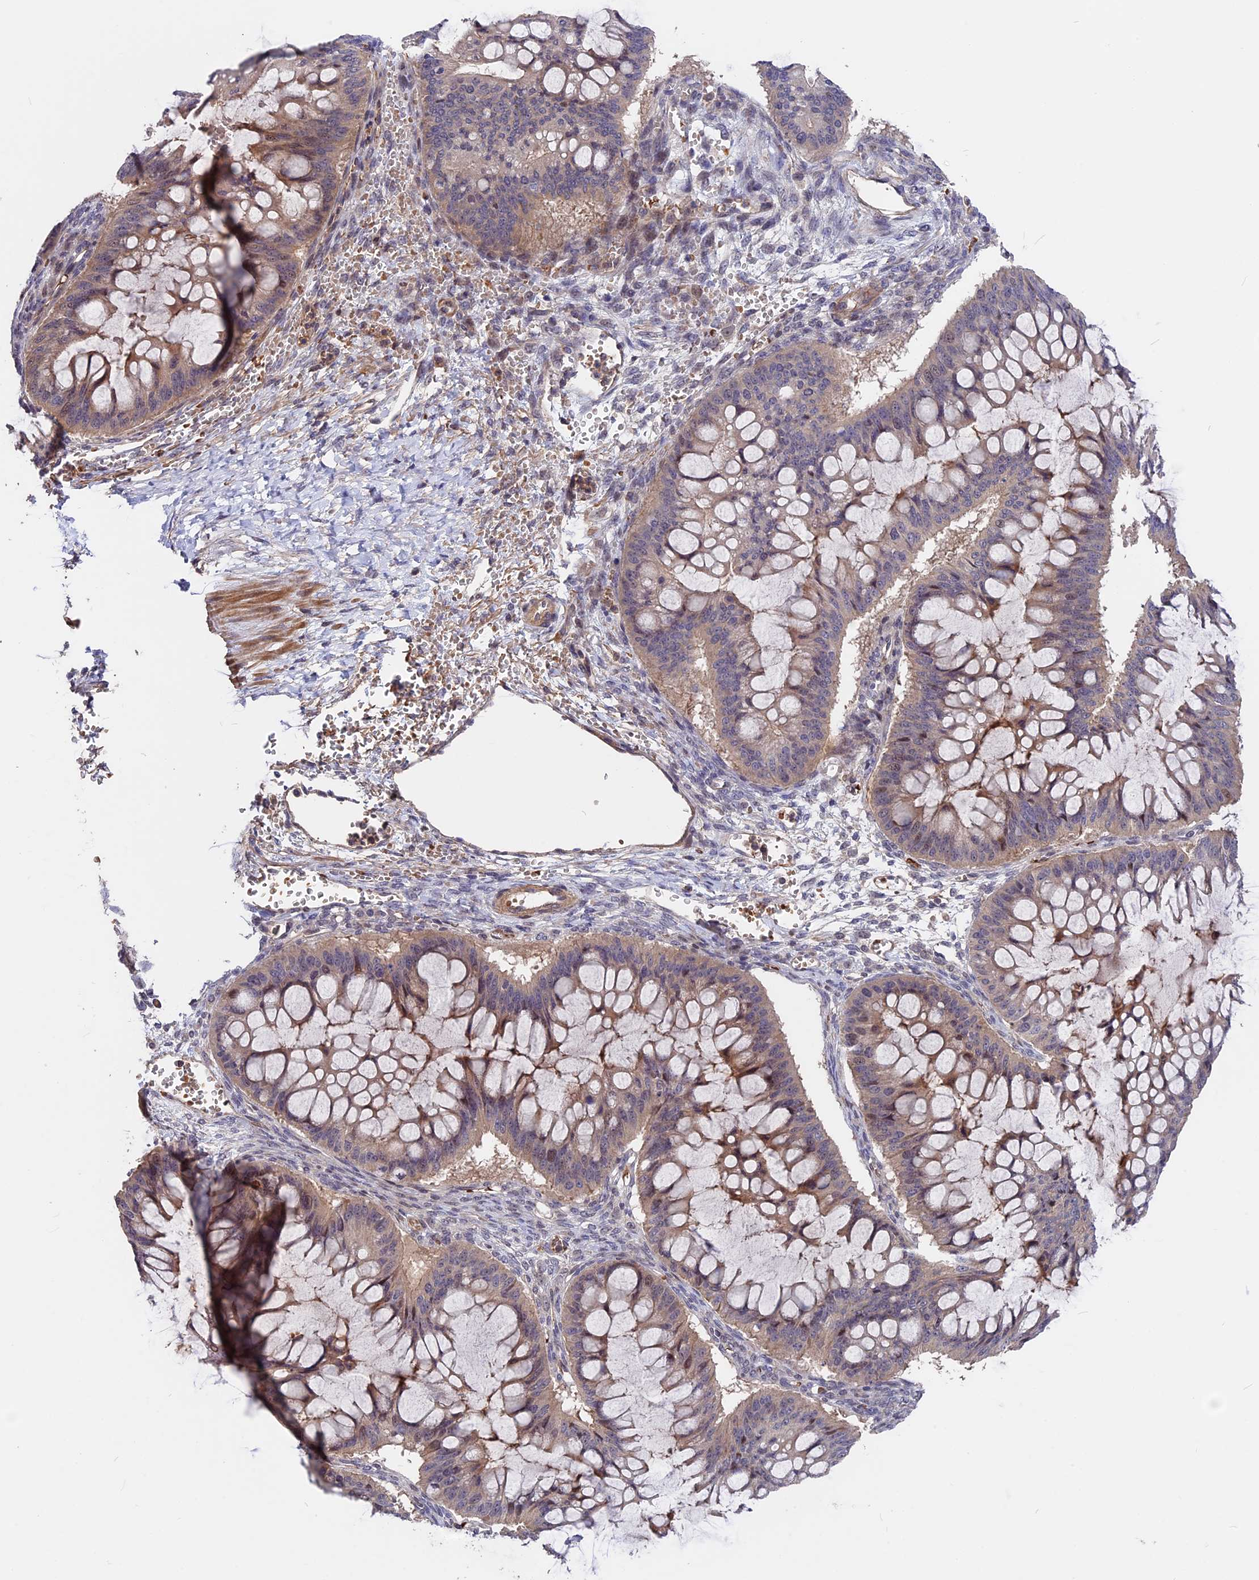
{"staining": {"intensity": "weak", "quantity": "25%-75%", "location": "cytoplasmic/membranous"}, "tissue": "ovarian cancer", "cell_type": "Tumor cells", "image_type": "cancer", "snomed": [{"axis": "morphology", "description": "Cystadenocarcinoma, mucinous, NOS"}, {"axis": "topography", "description": "Ovary"}], "caption": "High-power microscopy captured an immunohistochemistry image of ovarian cancer (mucinous cystadenocarcinoma), revealing weak cytoplasmic/membranous expression in about 25%-75% of tumor cells.", "gene": "ZC3H10", "patient": {"sex": "female", "age": 73}}